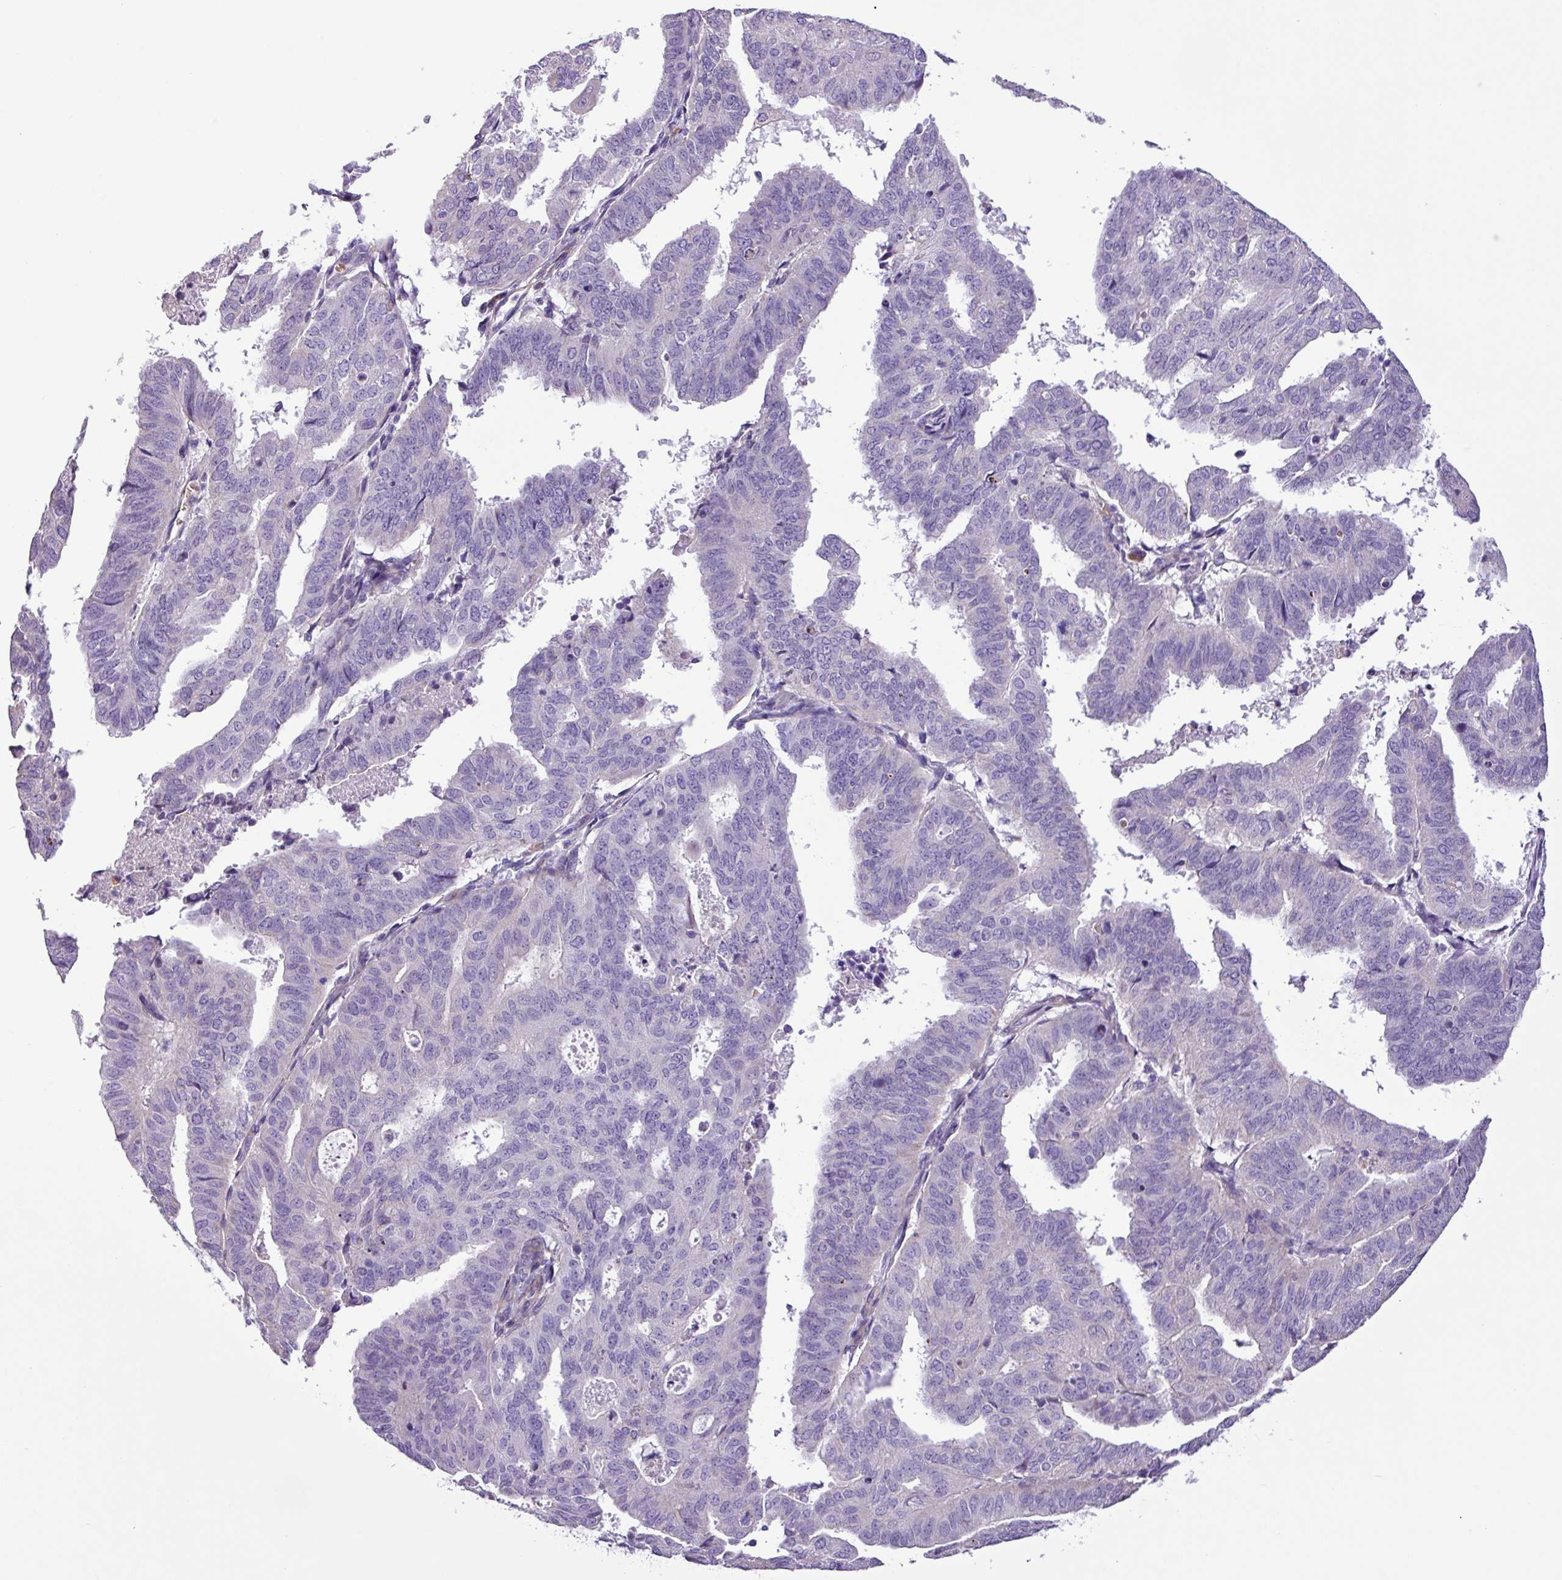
{"staining": {"intensity": "negative", "quantity": "none", "location": "none"}, "tissue": "endometrial cancer", "cell_type": "Tumor cells", "image_type": "cancer", "snomed": [{"axis": "morphology", "description": "Adenocarcinoma, NOS"}, {"axis": "topography", "description": "Uterus"}], "caption": "The immunohistochemistry histopathology image has no significant positivity in tumor cells of endometrial adenocarcinoma tissue.", "gene": "C11orf91", "patient": {"sex": "female", "age": 77}}